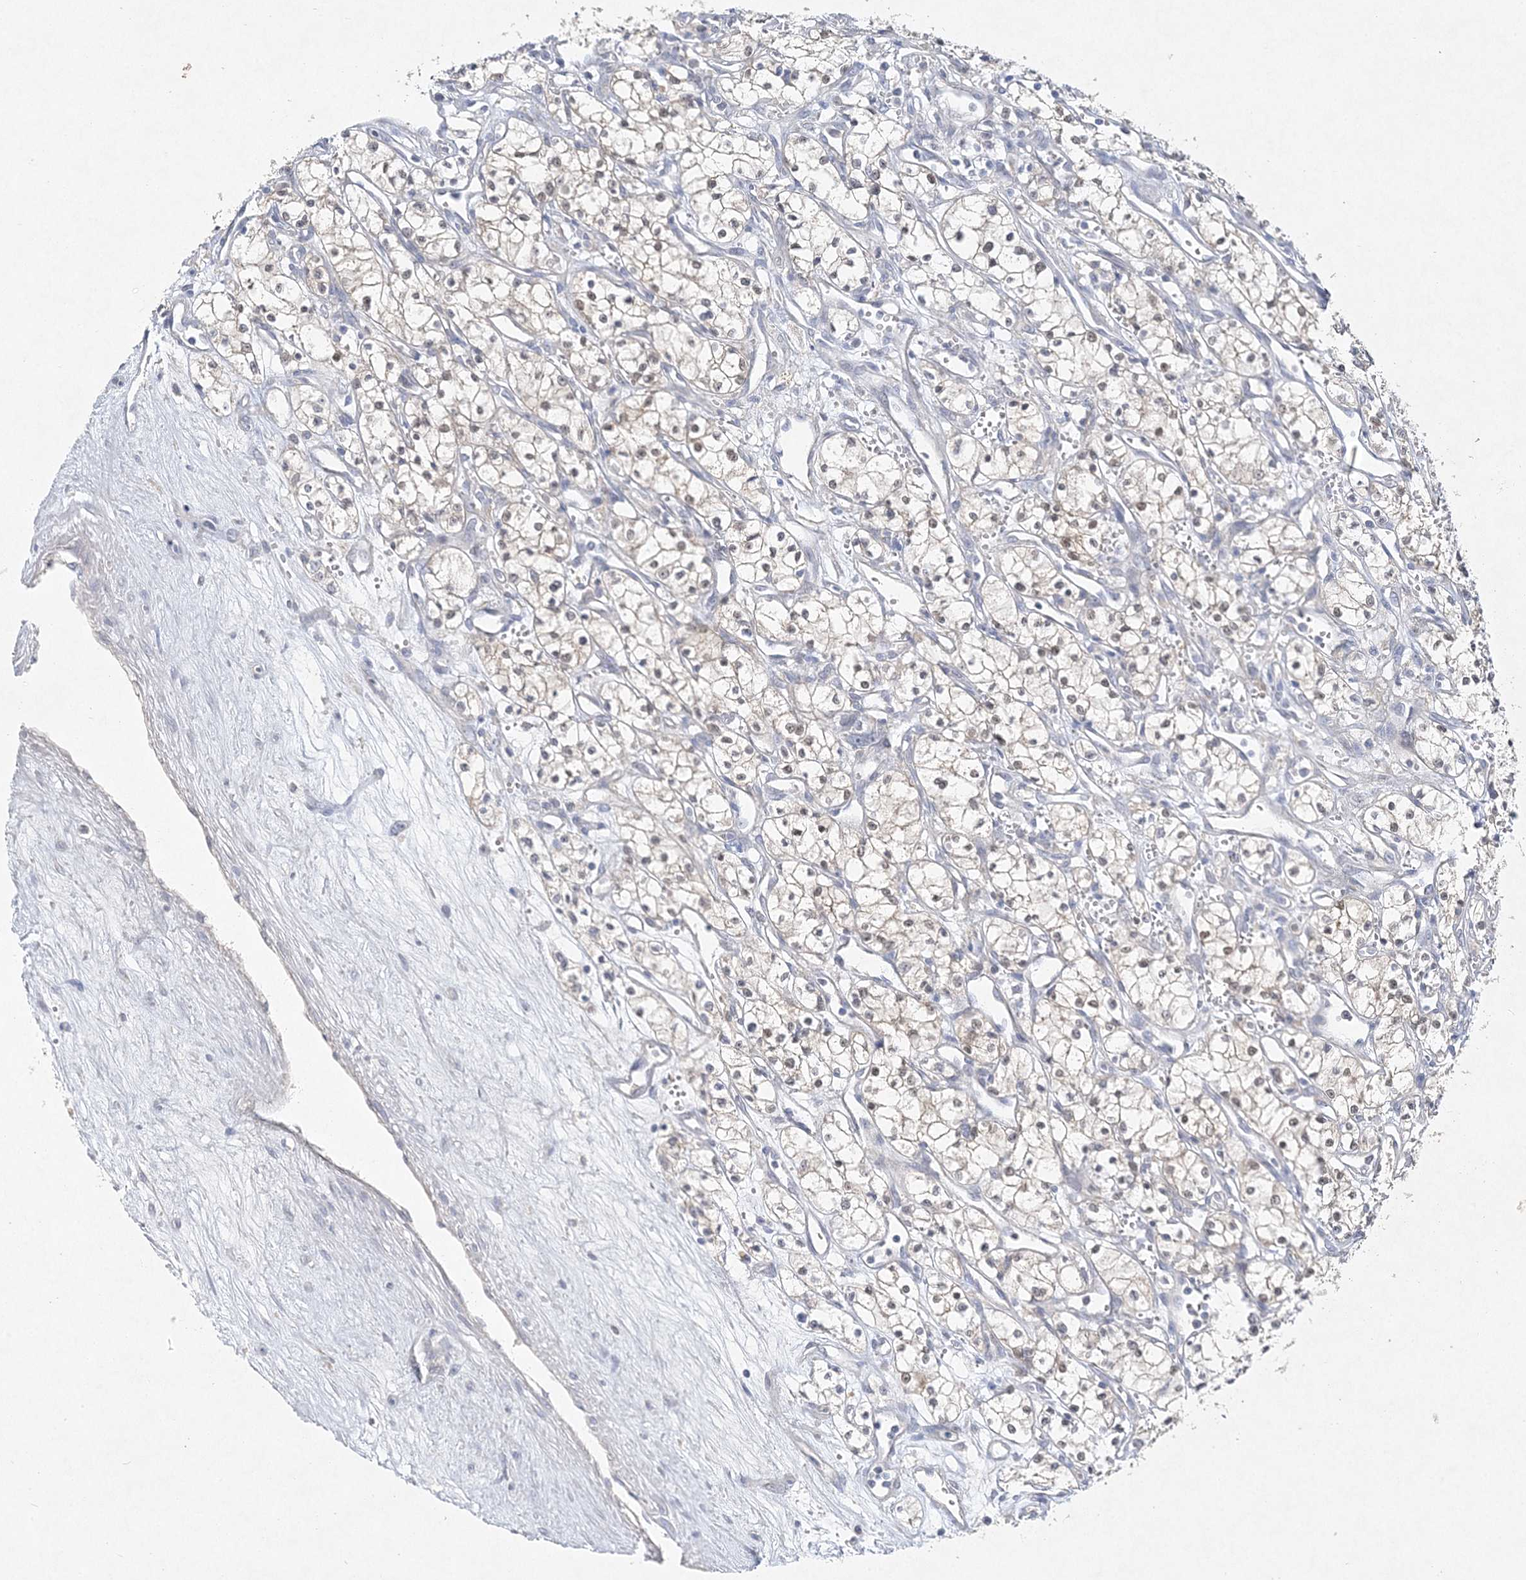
{"staining": {"intensity": "moderate", "quantity": "25%-75%", "location": "cytoplasmic/membranous,nuclear"}, "tissue": "renal cancer", "cell_type": "Tumor cells", "image_type": "cancer", "snomed": [{"axis": "morphology", "description": "Adenocarcinoma, NOS"}, {"axis": "topography", "description": "Kidney"}], "caption": "Renal cancer stained with immunohistochemistry (IHC) reveals moderate cytoplasmic/membranous and nuclear staining in about 25%-75% of tumor cells.", "gene": "MAT2B", "patient": {"sex": "male", "age": 59}}